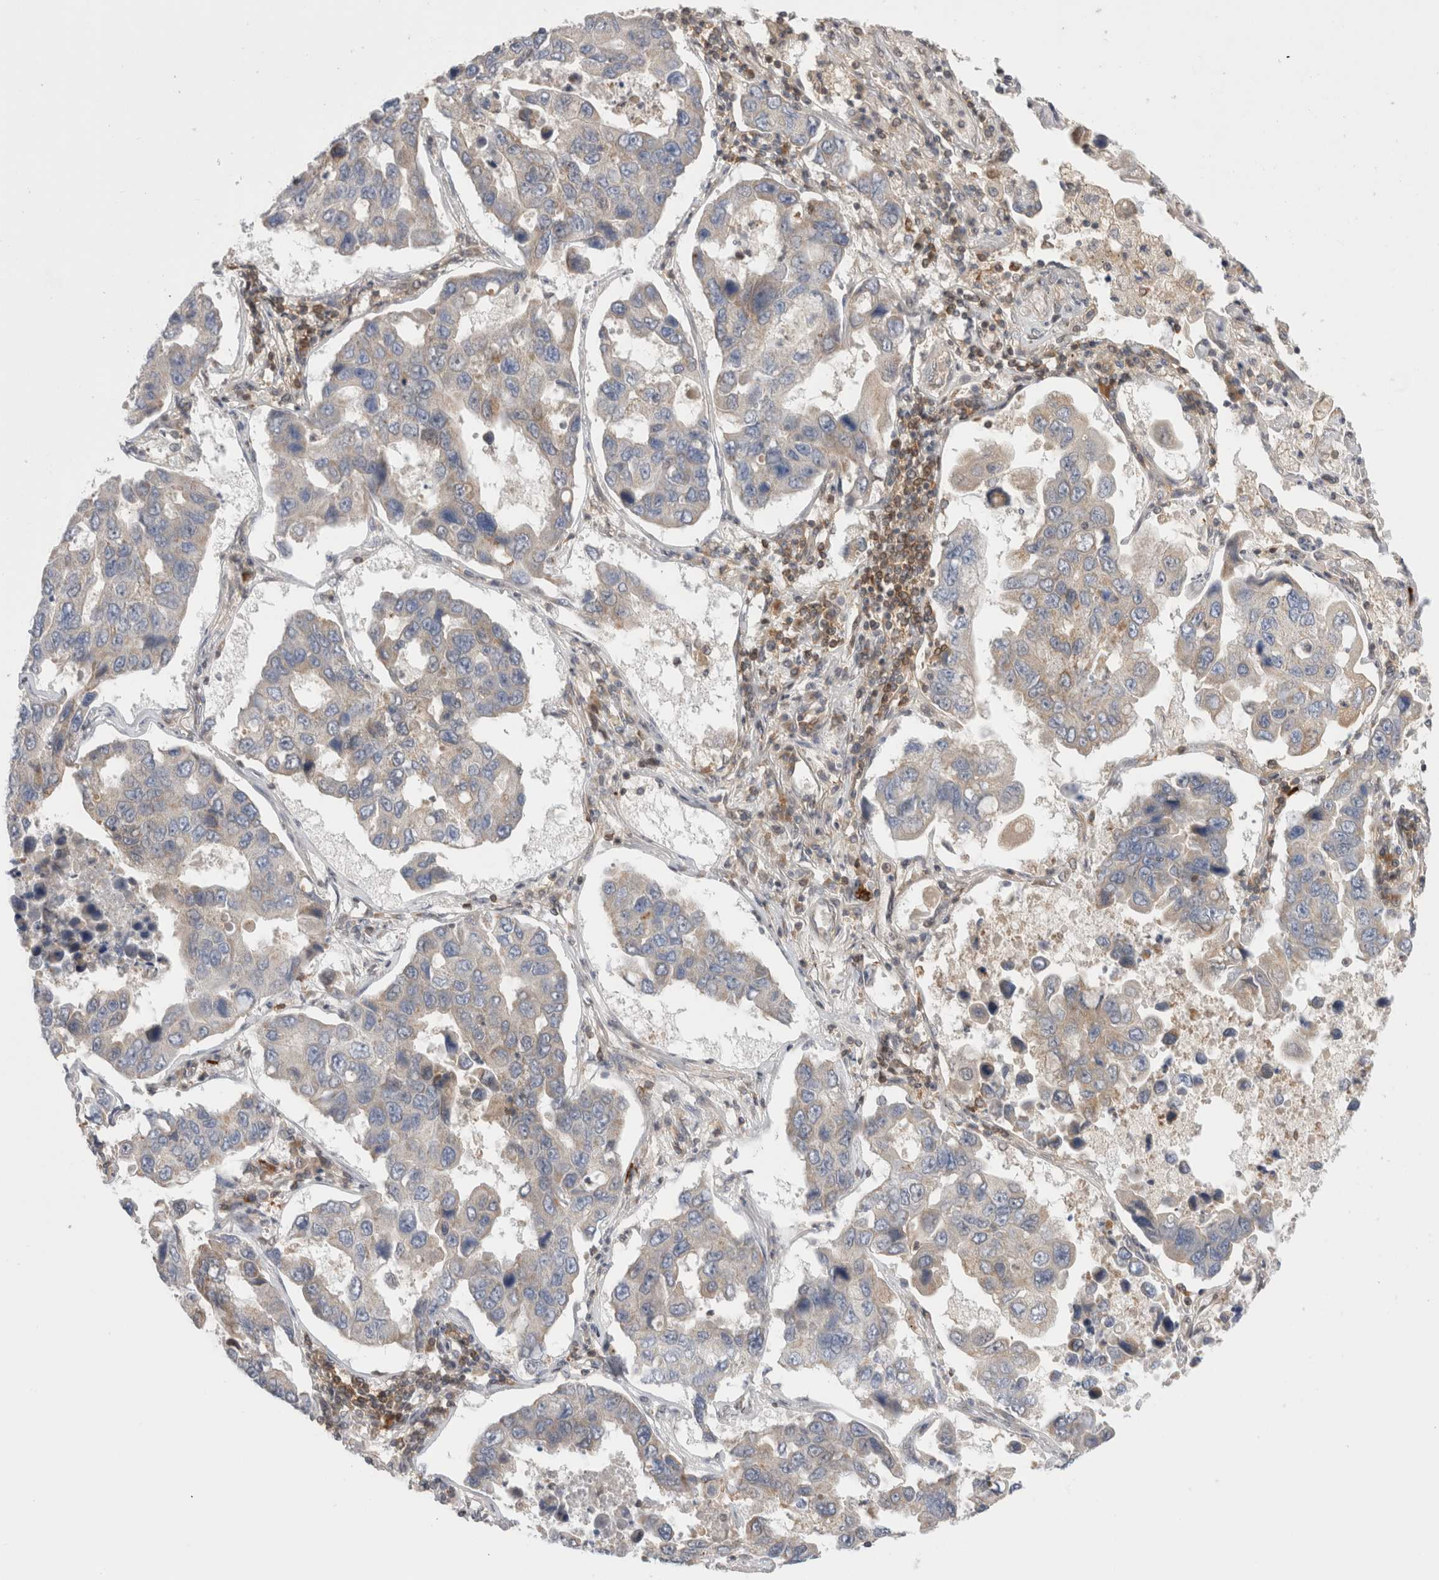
{"staining": {"intensity": "weak", "quantity": "<25%", "location": "cytoplasmic/membranous"}, "tissue": "lung cancer", "cell_type": "Tumor cells", "image_type": "cancer", "snomed": [{"axis": "morphology", "description": "Adenocarcinoma, NOS"}, {"axis": "topography", "description": "Lung"}], "caption": "This is an immunohistochemistry (IHC) photomicrograph of human lung cancer. There is no positivity in tumor cells.", "gene": "NFKB1", "patient": {"sex": "male", "age": 64}}